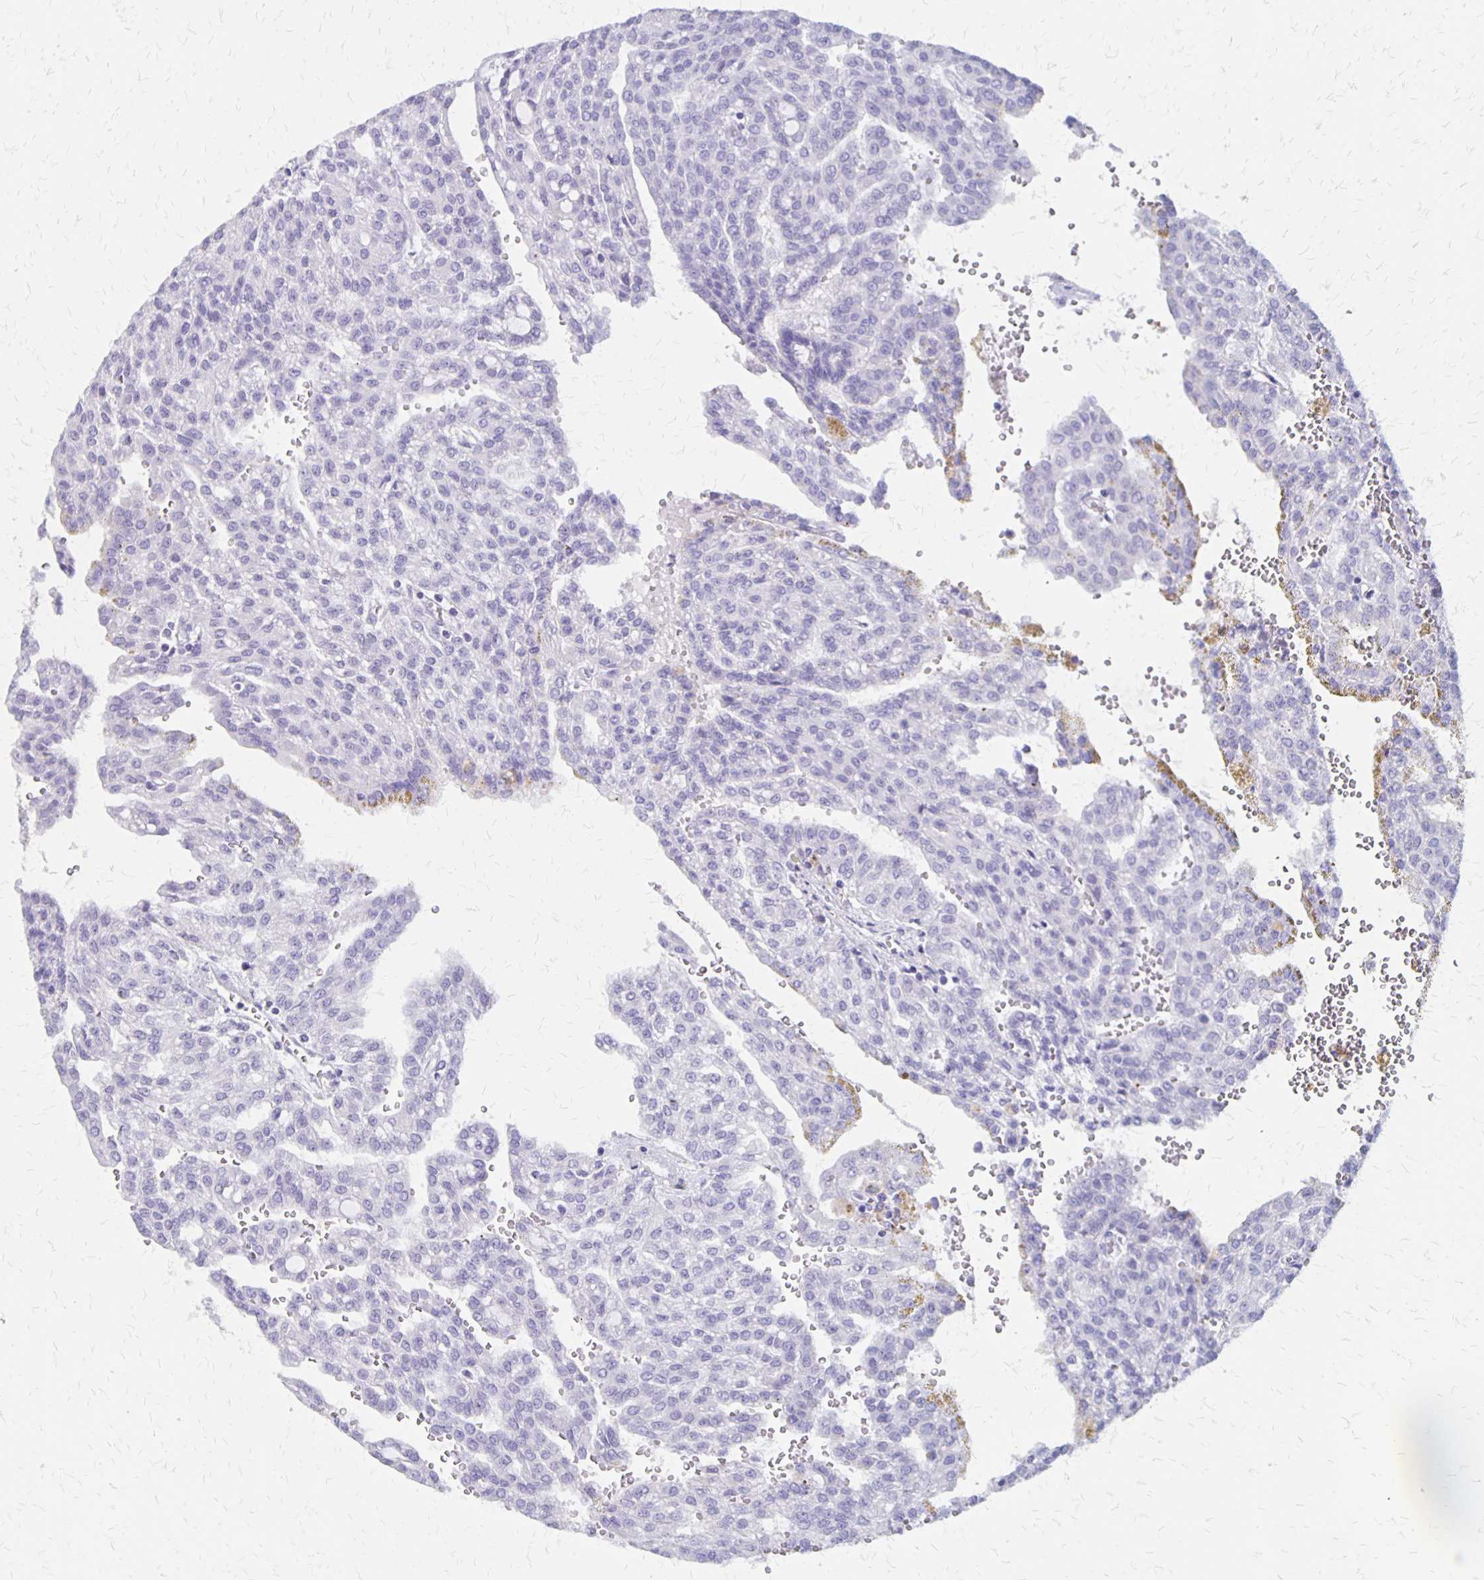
{"staining": {"intensity": "negative", "quantity": "none", "location": "none"}, "tissue": "renal cancer", "cell_type": "Tumor cells", "image_type": "cancer", "snomed": [{"axis": "morphology", "description": "Adenocarcinoma, NOS"}, {"axis": "topography", "description": "Kidney"}], "caption": "Tumor cells show no significant protein expression in renal adenocarcinoma.", "gene": "SEPTIN5", "patient": {"sex": "male", "age": 63}}